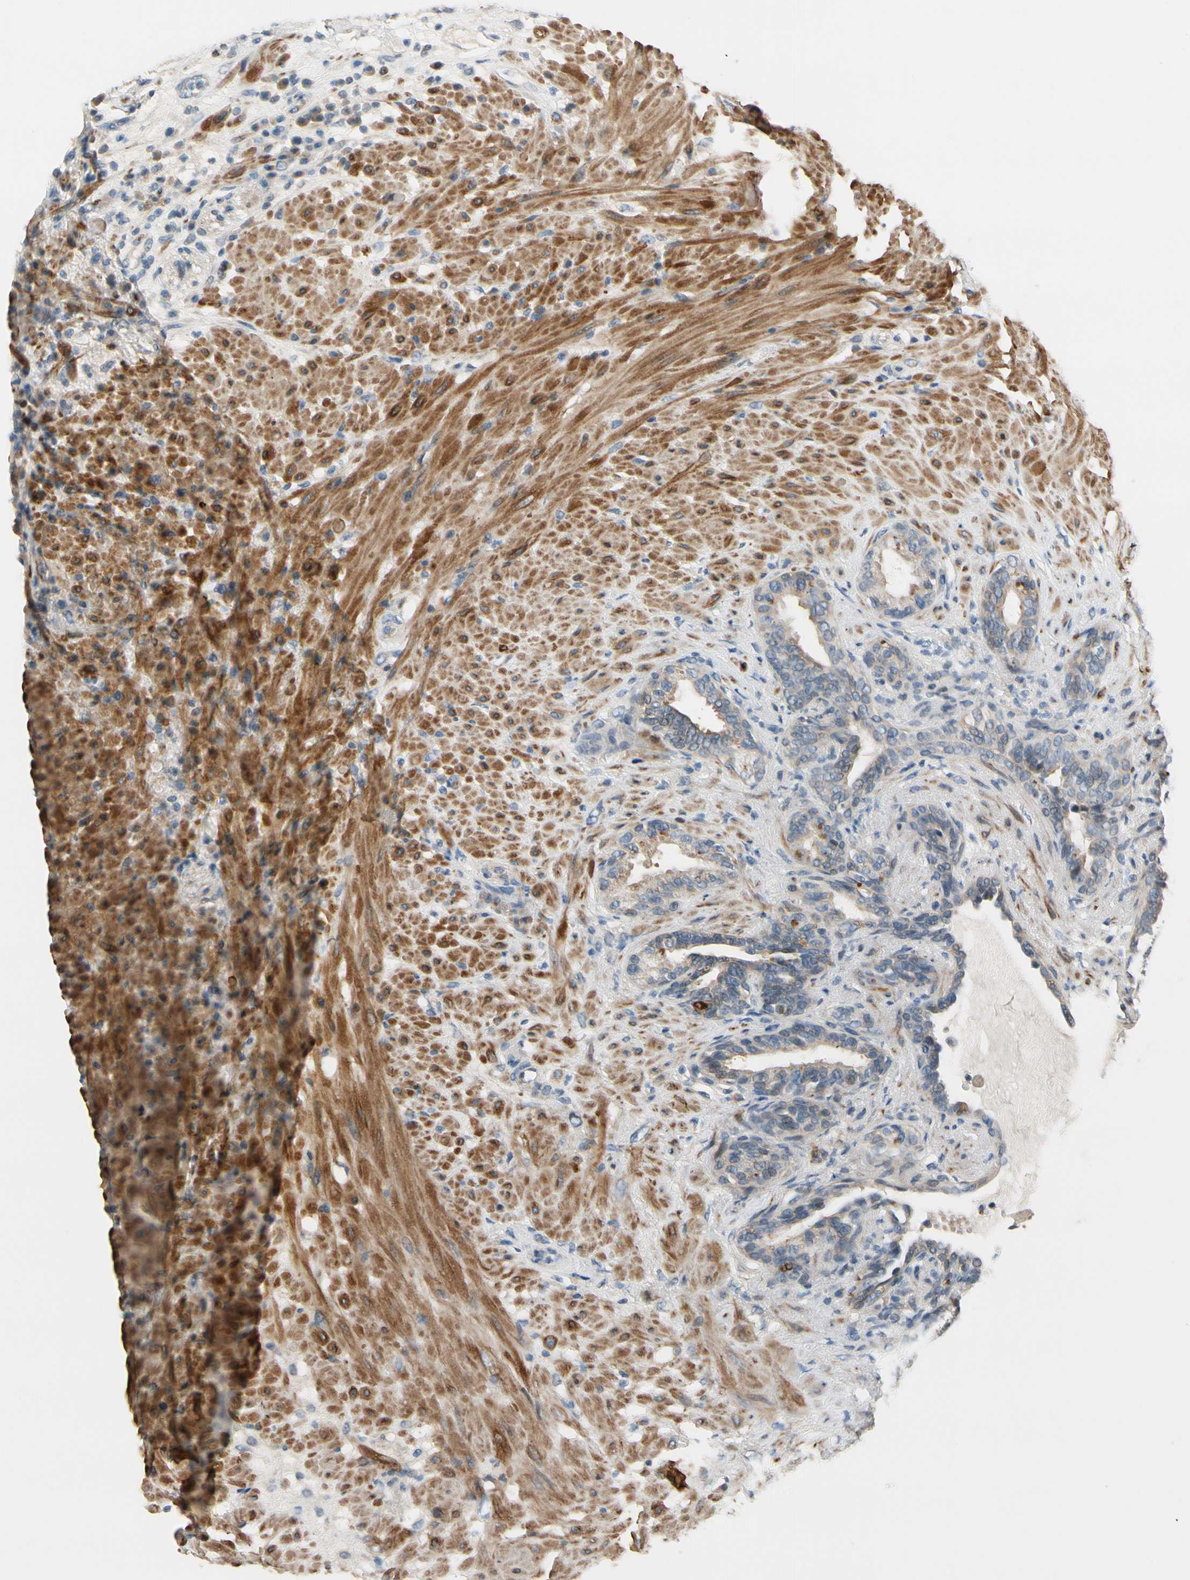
{"staining": {"intensity": "moderate", "quantity": ">75%", "location": "cytoplasmic/membranous"}, "tissue": "seminal vesicle", "cell_type": "Glandular cells", "image_type": "normal", "snomed": [{"axis": "morphology", "description": "Normal tissue, NOS"}, {"axis": "topography", "description": "Seminal veicle"}], "caption": "Immunohistochemistry (IHC) (DAB (3,3'-diaminobenzidine)) staining of normal seminal vesicle shows moderate cytoplasmic/membranous protein expression in about >75% of glandular cells. (brown staining indicates protein expression, while blue staining denotes nuclei).", "gene": "SLC27A6", "patient": {"sex": "male", "age": 61}}